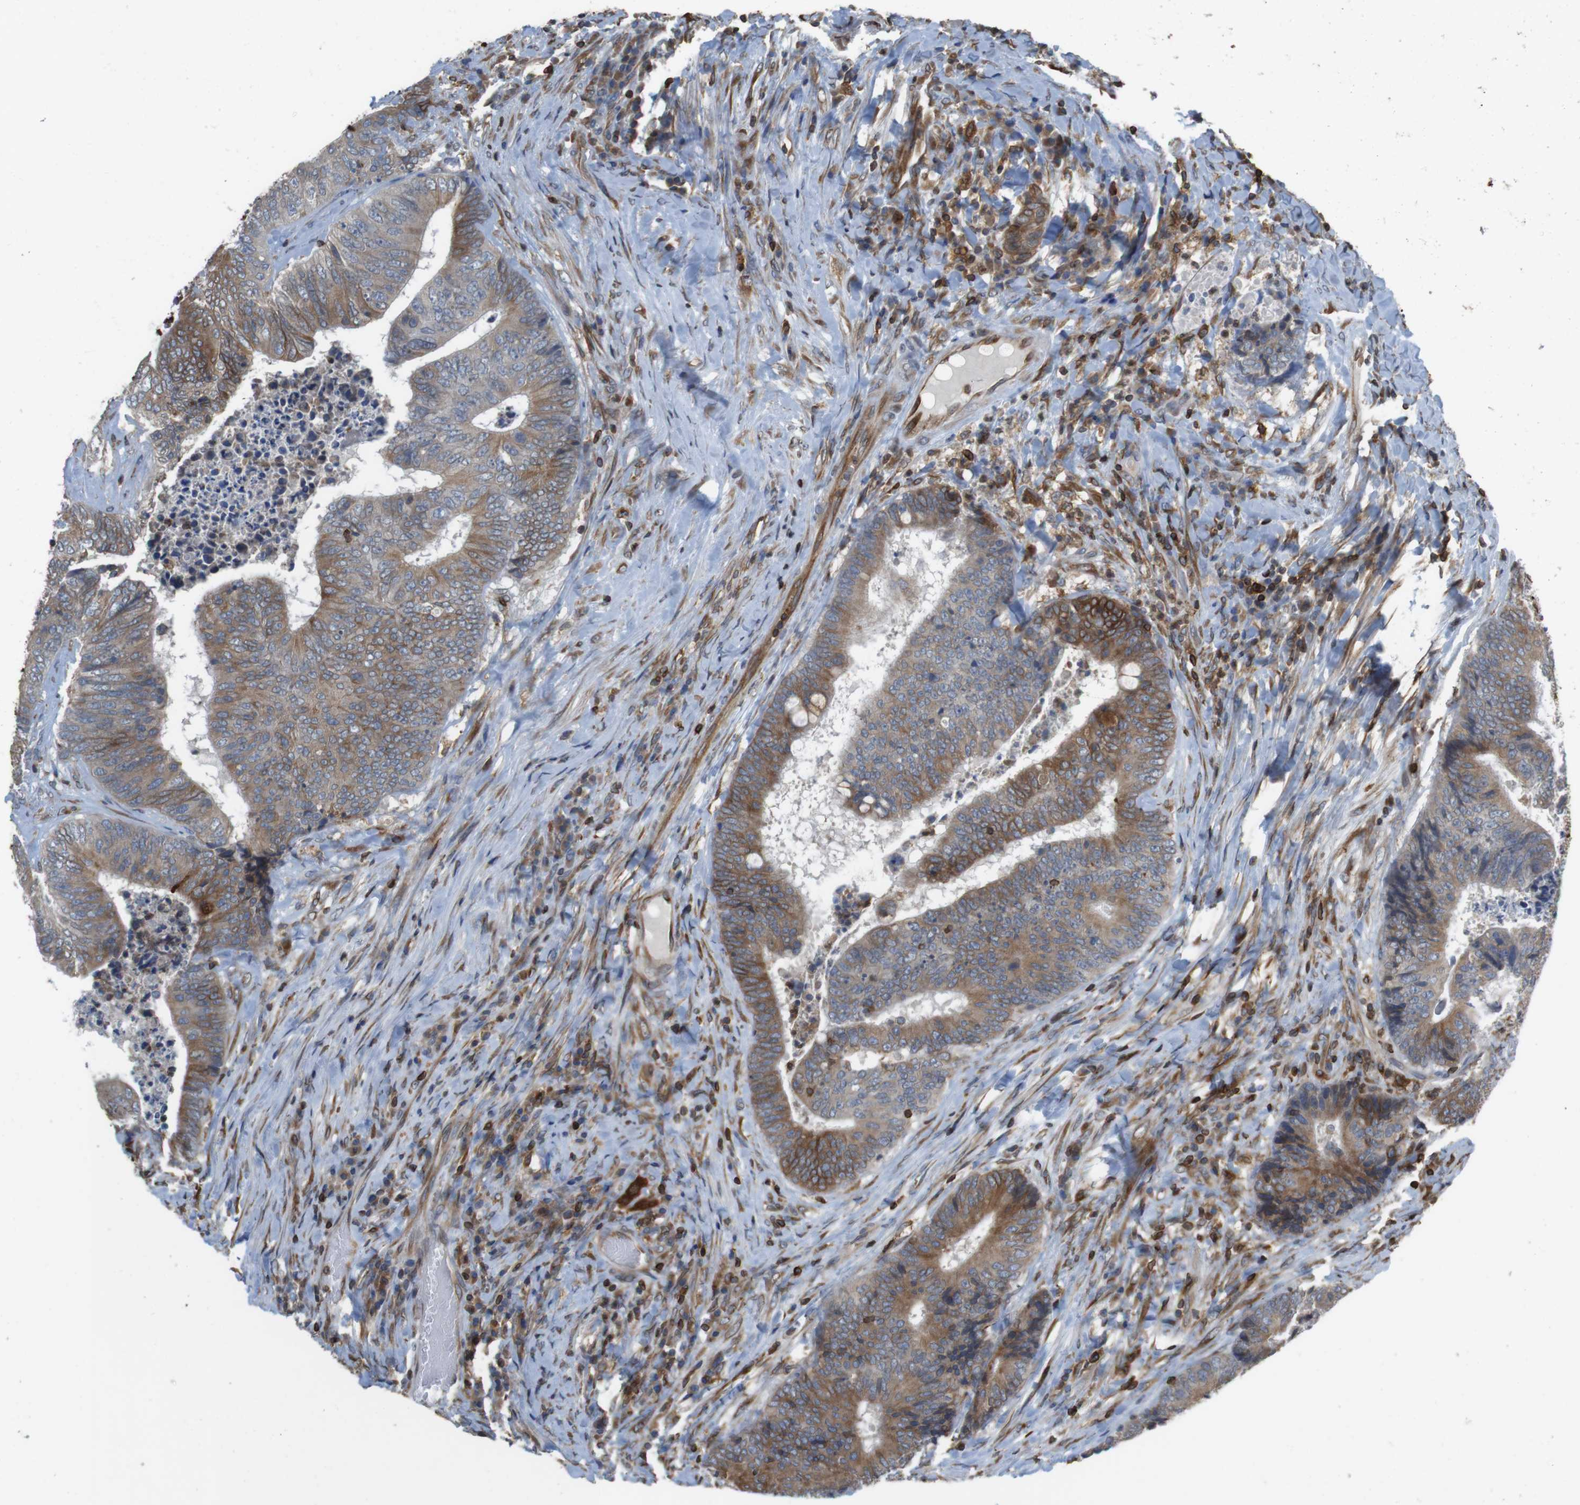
{"staining": {"intensity": "moderate", "quantity": ">75%", "location": "cytoplasmic/membranous"}, "tissue": "colorectal cancer", "cell_type": "Tumor cells", "image_type": "cancer", "snomed": [{"axis": "morphology", "description": "Adenocarcinoma, NOS"}, {"axis": "topography", "description": "Rectum"}], "caption": "Colorectal cancer stained for a protein (brown) displays moderate cytoplasmic/membranous positive positivity in approximately >75% of tumor cells.", "gene": "ARL6IP5", "patient": {"sex": "male", "age": 72}}